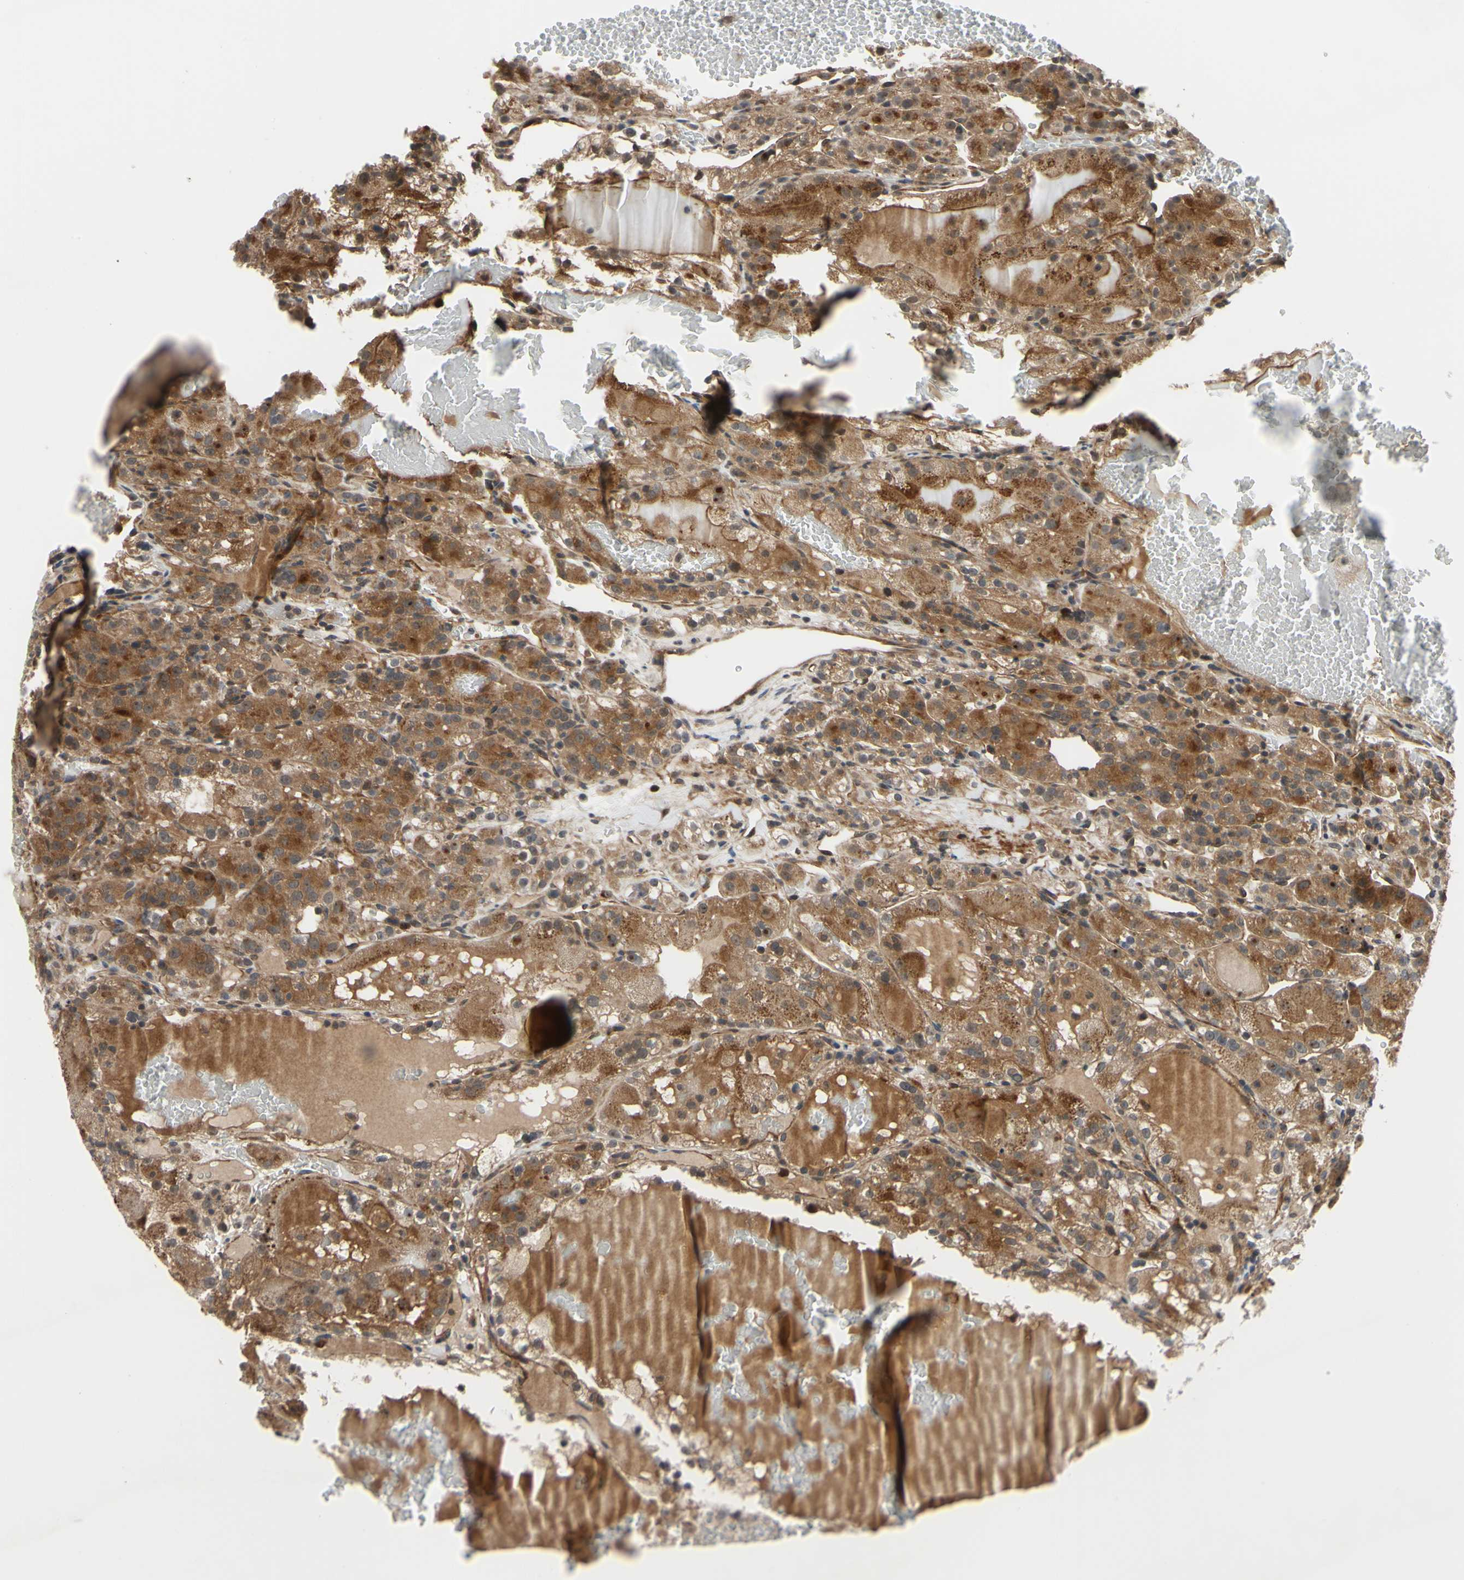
{"staining": {"intensity": "strong", "quantity": ">75%", "location": "cytoplasmic/membranous,nuclear"}, "tissue": "renal cancer", "cell_type": "Tumor cells", "image_type": "cancer", "snomed": [{"axis": "morphology", "description": "Normal tissue, NOS"}, {"axis": "morphology", "description": "Adenocarcinoma, NOS"}, {"axis": "topography", "description": "Kidney"}], "caption": "Protein analysis of renal cancer tissue shows strong cytoplasmic/membranous and nuclear staining in approximately >75% of tumor cells.", "gene": "COMMD9", "patient": {"sex": "male", "age": 61}}